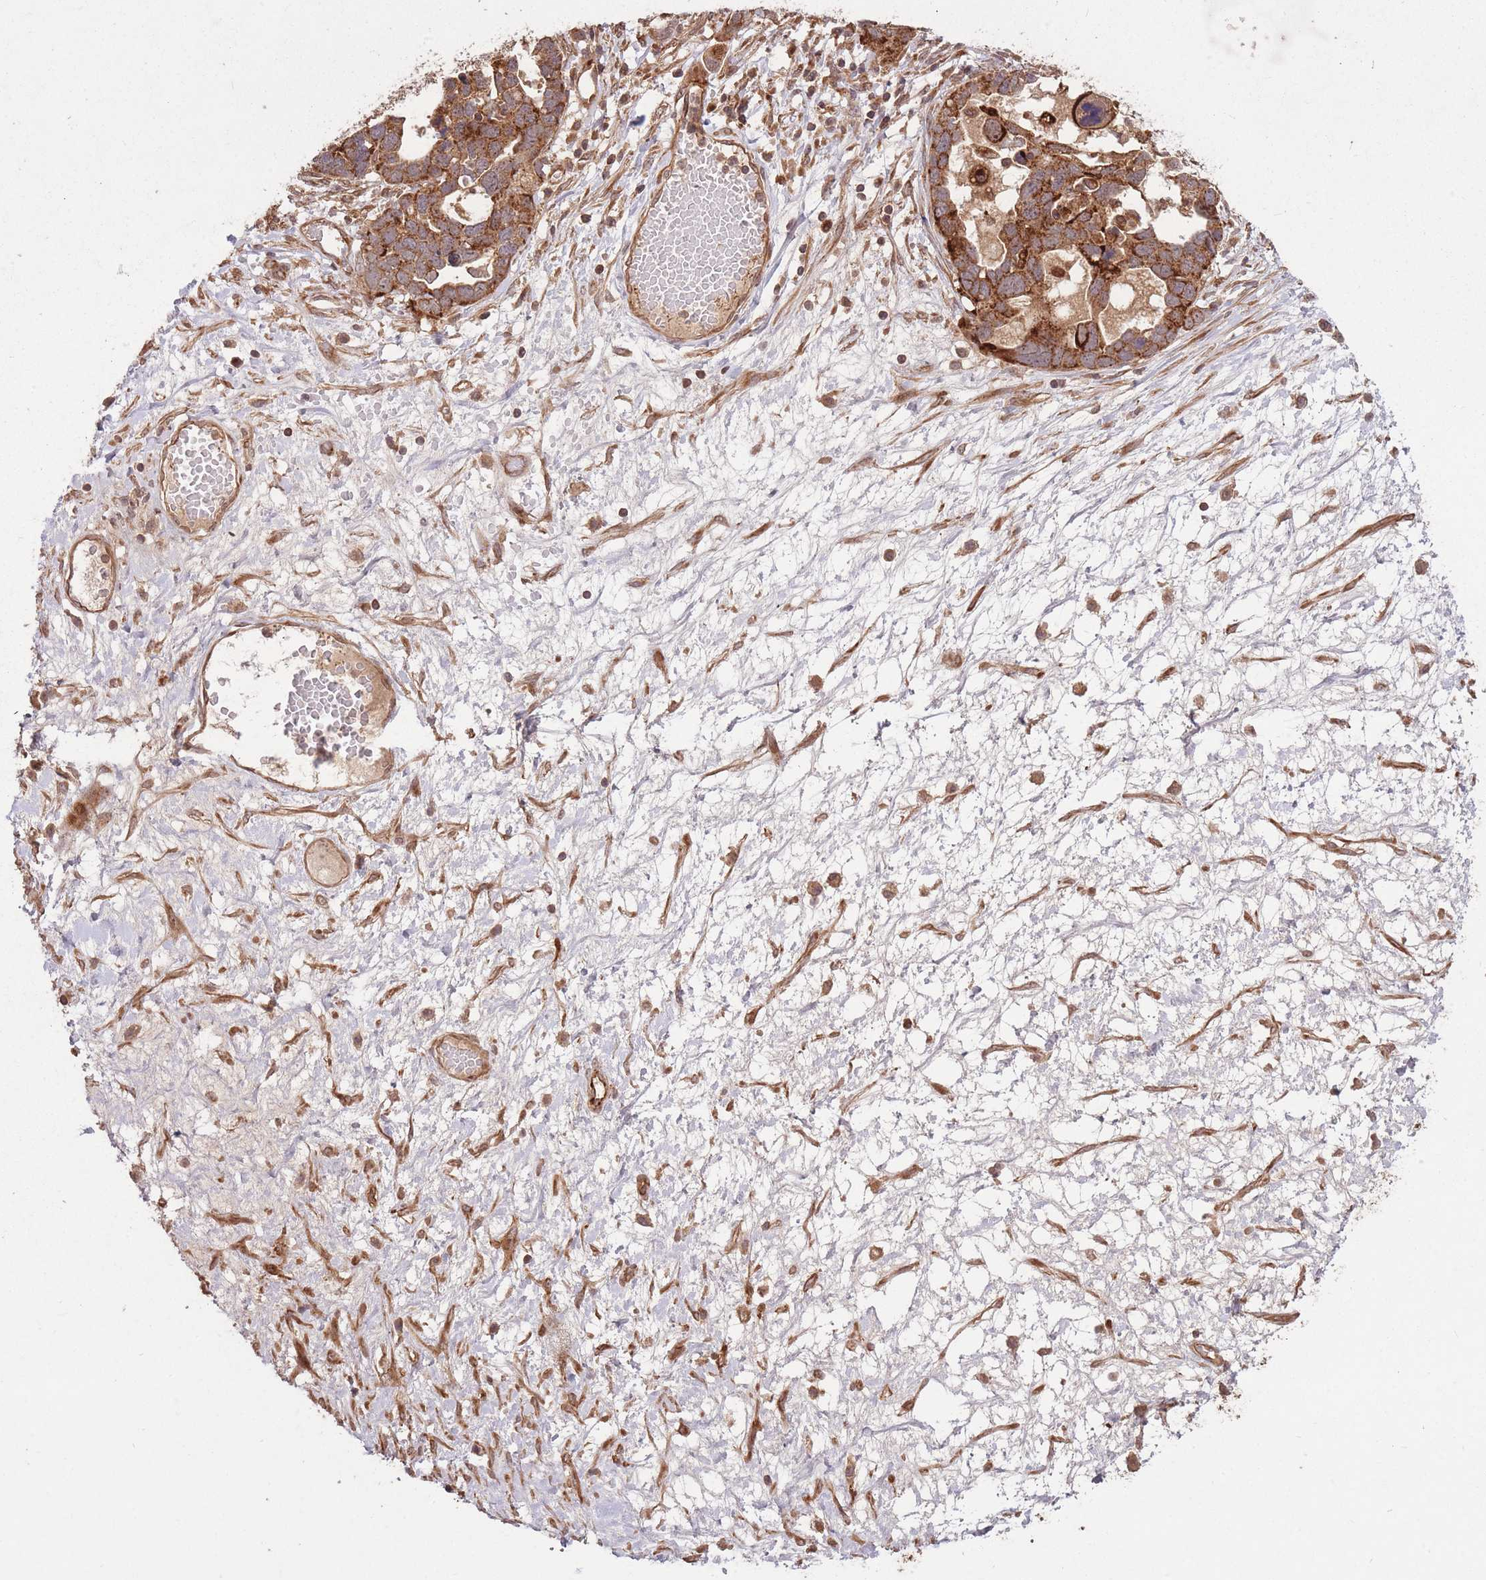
{"staining": {"intensity": "strong", "quantity": ">75%", "location": "cytoplasmic/membranous"}, "tissue": "ovarian cancer", "cell_type": "Tumor cells", "image_type": "cancer", "snomed": [{"axis": "morphology", "description": "Cystadenocarcinoma, serous, NOS"}, {"axis": "topography", "description": "Ovary"}], "caption": "An IHC micrograph of neoplastic tissue is shown. Protein staining in brown shows strong cytoplasmic/membranous positivity in ovarian serous cystadenocarcinoma within tumor cells. The protein is stained brown, and the nuclei are stained in blue (DAB (3,3'-diaminobenzidine) IHC with brightfield microscopy, high magnification).", "gene": "ERBB3", "patient": {"sex": "female", "age": 54}}